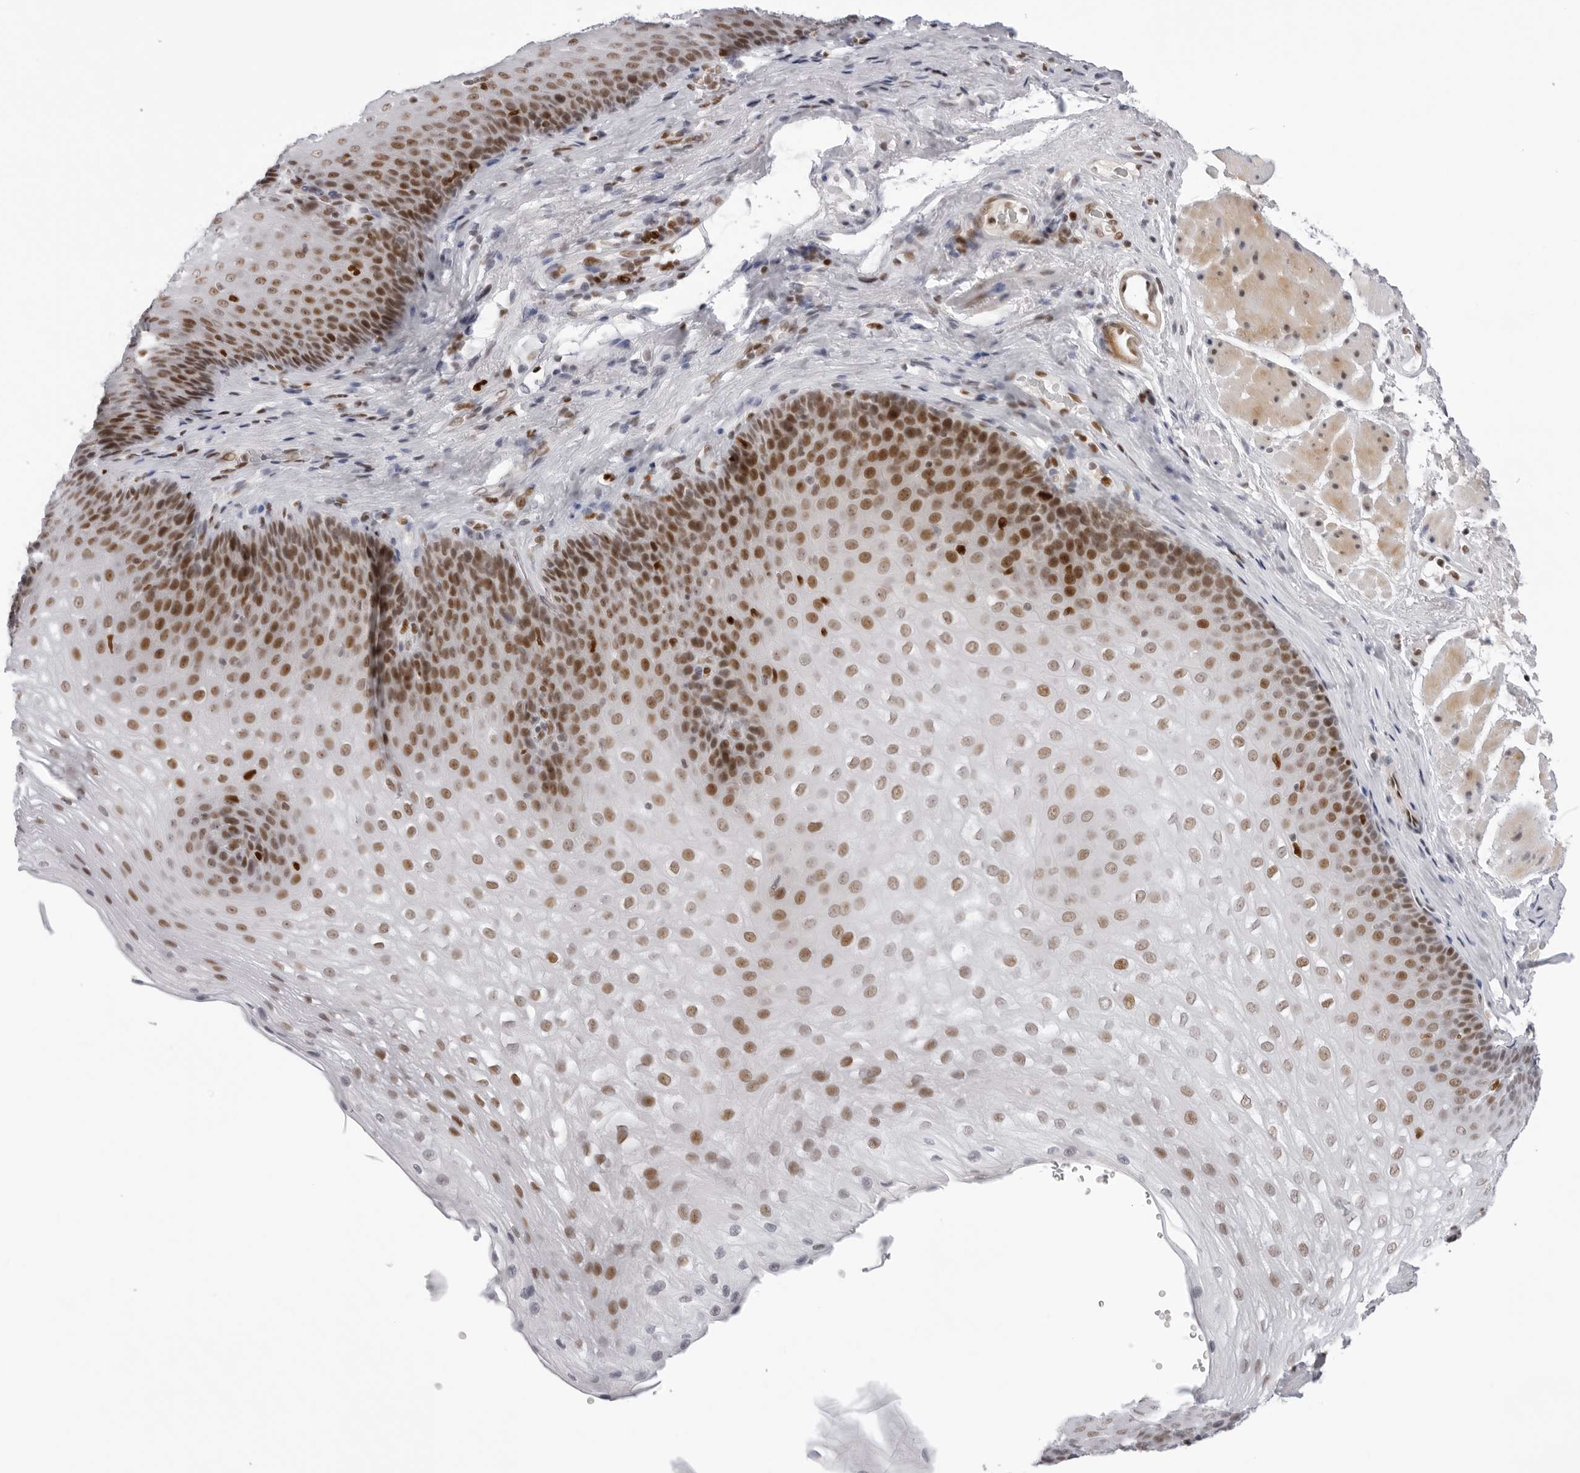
{"staining": {"intensity": "moderate", "quantity": ">75%", "location": "nuclear"}, "tissue": "esophagus", "cell_type": "Squamous epithelial cells", "image_type": "normal", "snomed": [{"axis": "morphology", "description": "Normal tissue, NOS"}, {"axis": "topography", "description": "Esophagus"}], "caption": "Esophagus was stained to show a protein in brown. There is medium levels of moderate nuclear expression in about >75% of squamous epithelial cells. (IHC, brightfield microscopy, high magnification).", "gene": "OGG1", "patient": {"sex": "female", "age": 66}}